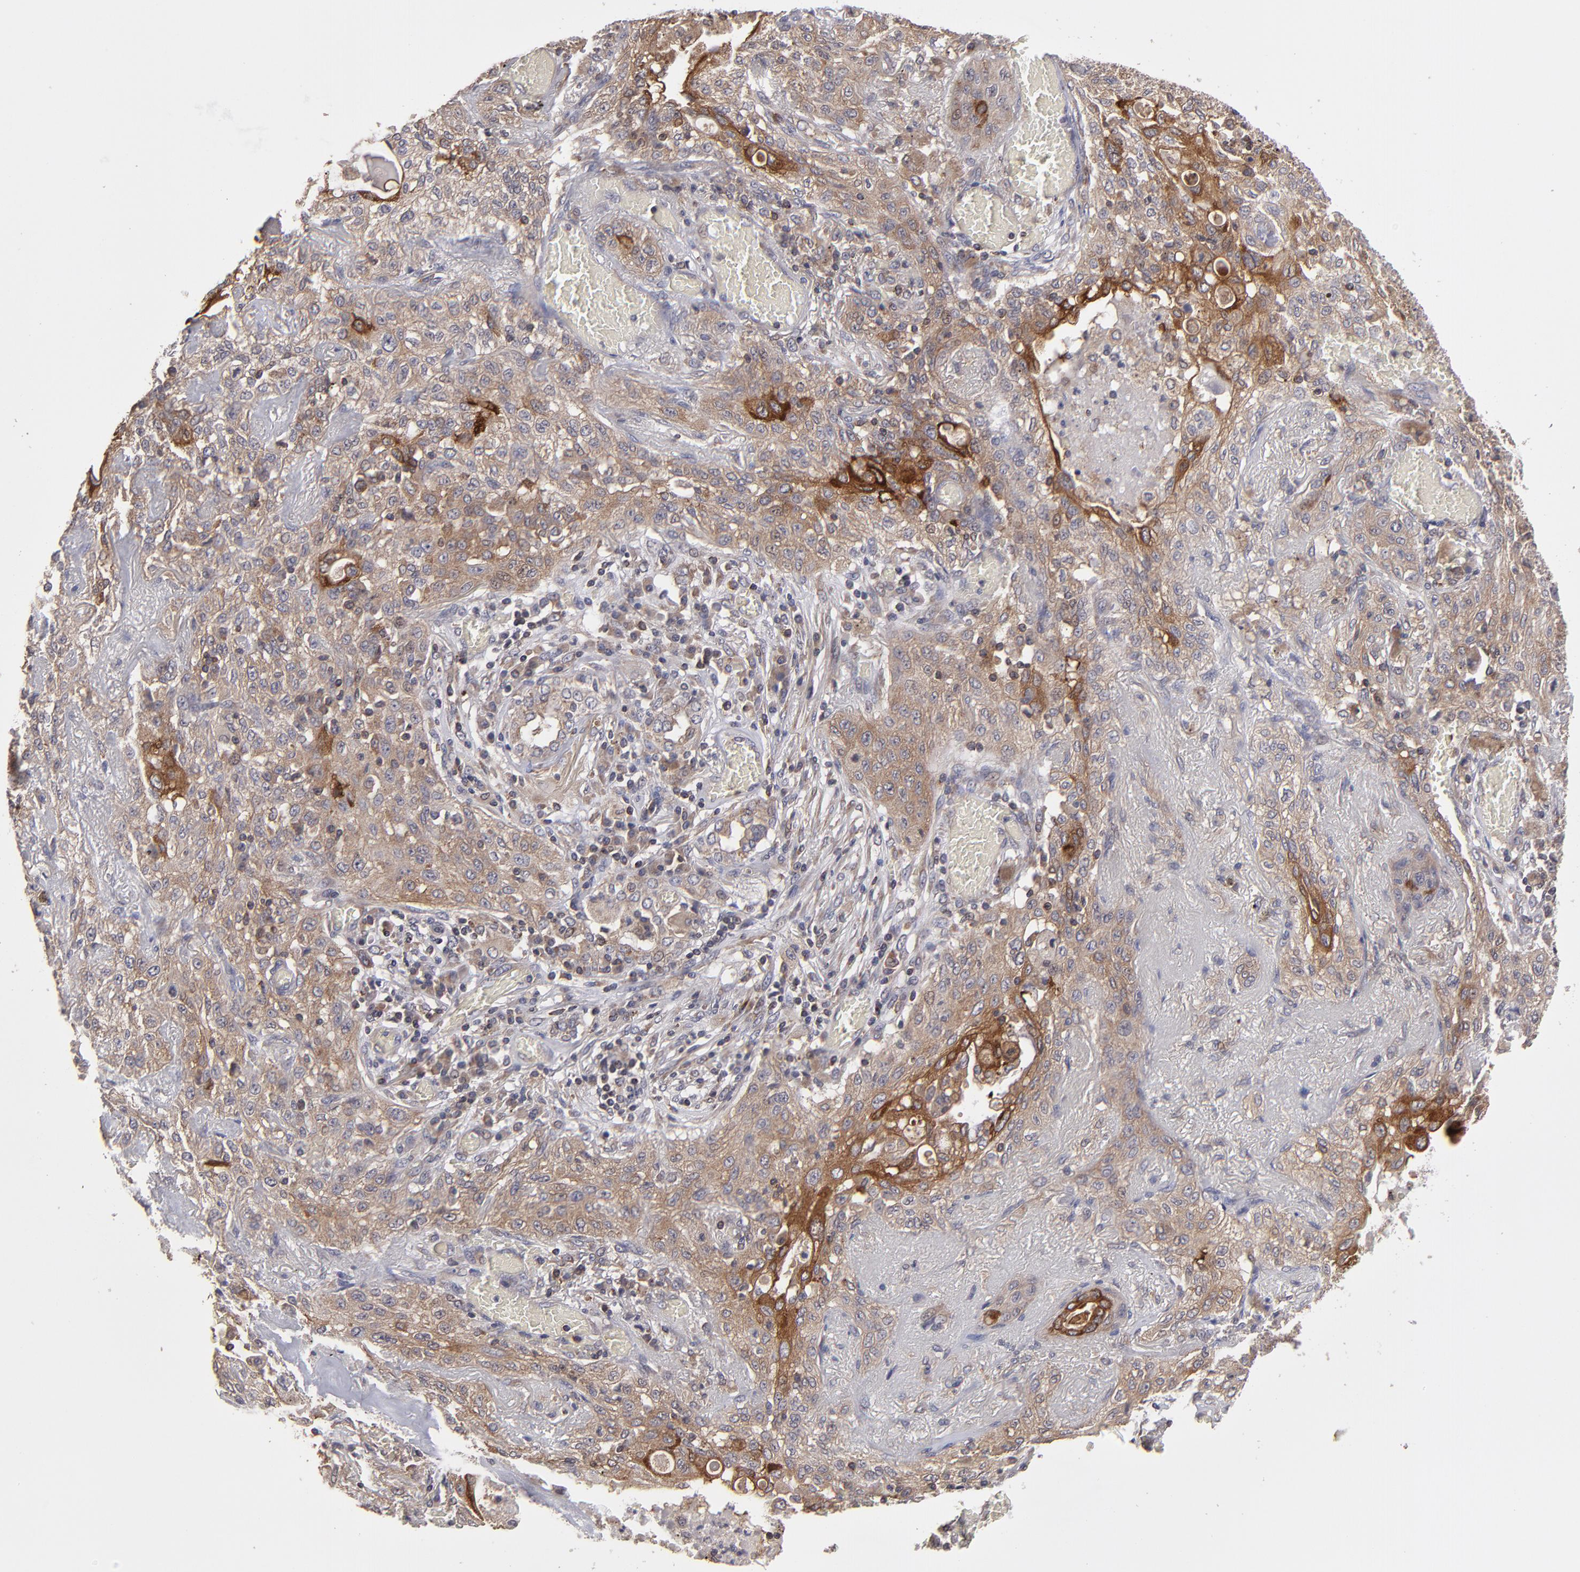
{"staining": {"intensity": "moderate", "quantity": ">75%", "location": "cytoplasmic/membranous"}, "tissue": "lung cancer", "cell_type": "Tumor cells", "image_type": "cancer", "snomed": [{"axis": "morphology", "description": "Squamous cell carcinoma, NOS"}, {"axis": "topography", "description": "Lung"}], "caption": "Immunohistochemical staining of human squamous cell carcinoma (lung) reveals moderate cytoplasmic/membranous protein staining in about >75% of tumor cells. (DAB IHC with brightfield microscopy, high magnification).", "gene": "NF2", "patient": {"sex": "female", "age": 47}}